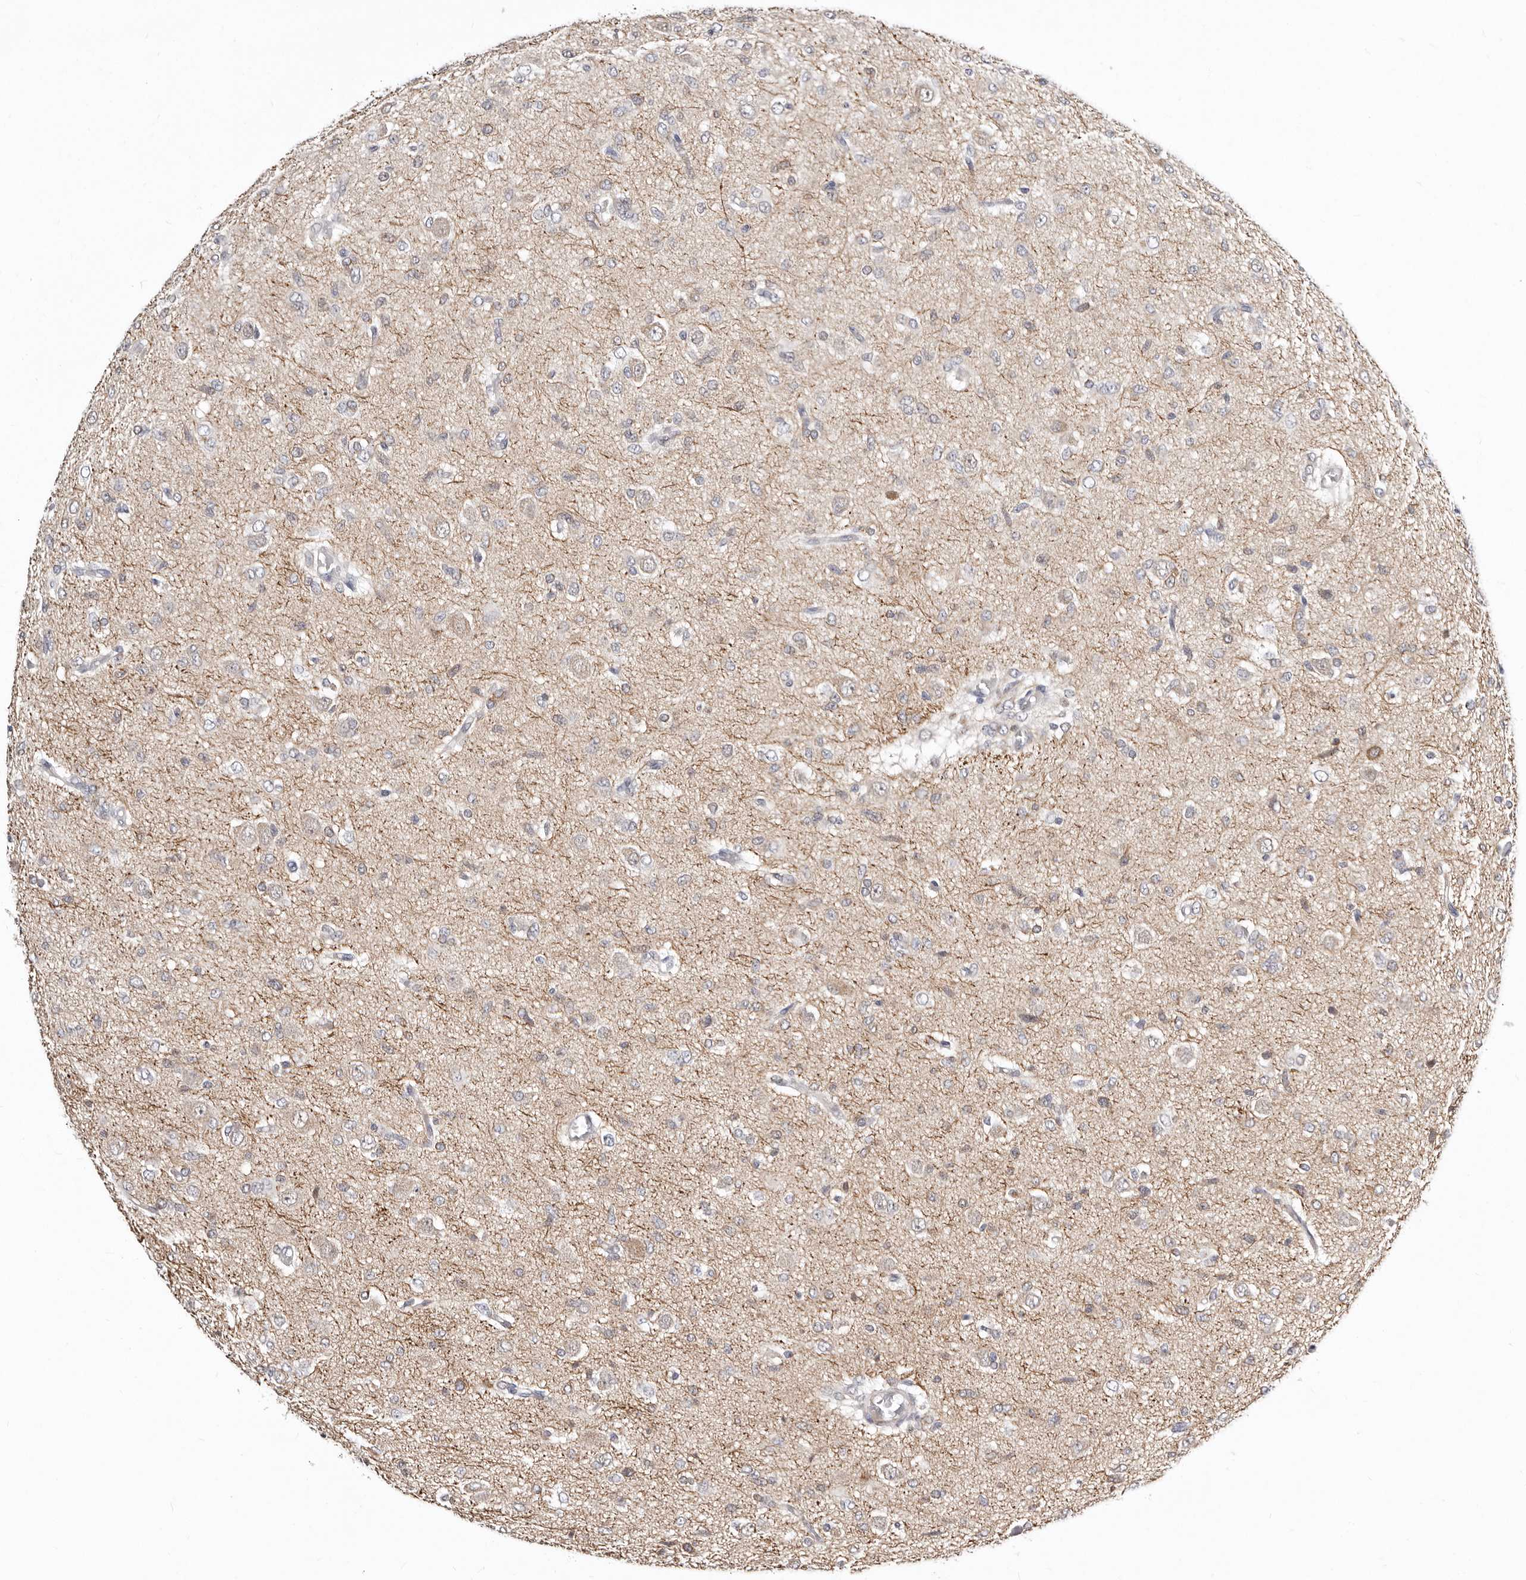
{"staining": {"intensity": "weak", "quantity": "<25%", "location": "cytoplasmic/membranous"}, "tissue": "glioma", "cell_type": "Tumor cells", "image_type": "cancer", "snomed": [{"axis": "morphology", "description": "Glioma, malignant, High grade"}, {"axis": "topography", "description": "Brain"}], "caption": "There is no significant staining in tumor cells of malignant glioma (high-grade). (Immunohistochemistry (ihc), brightfield microscopy, high magnification).", "gene": "KLHL4", "patient": {"sex": "female", "age": 59}}